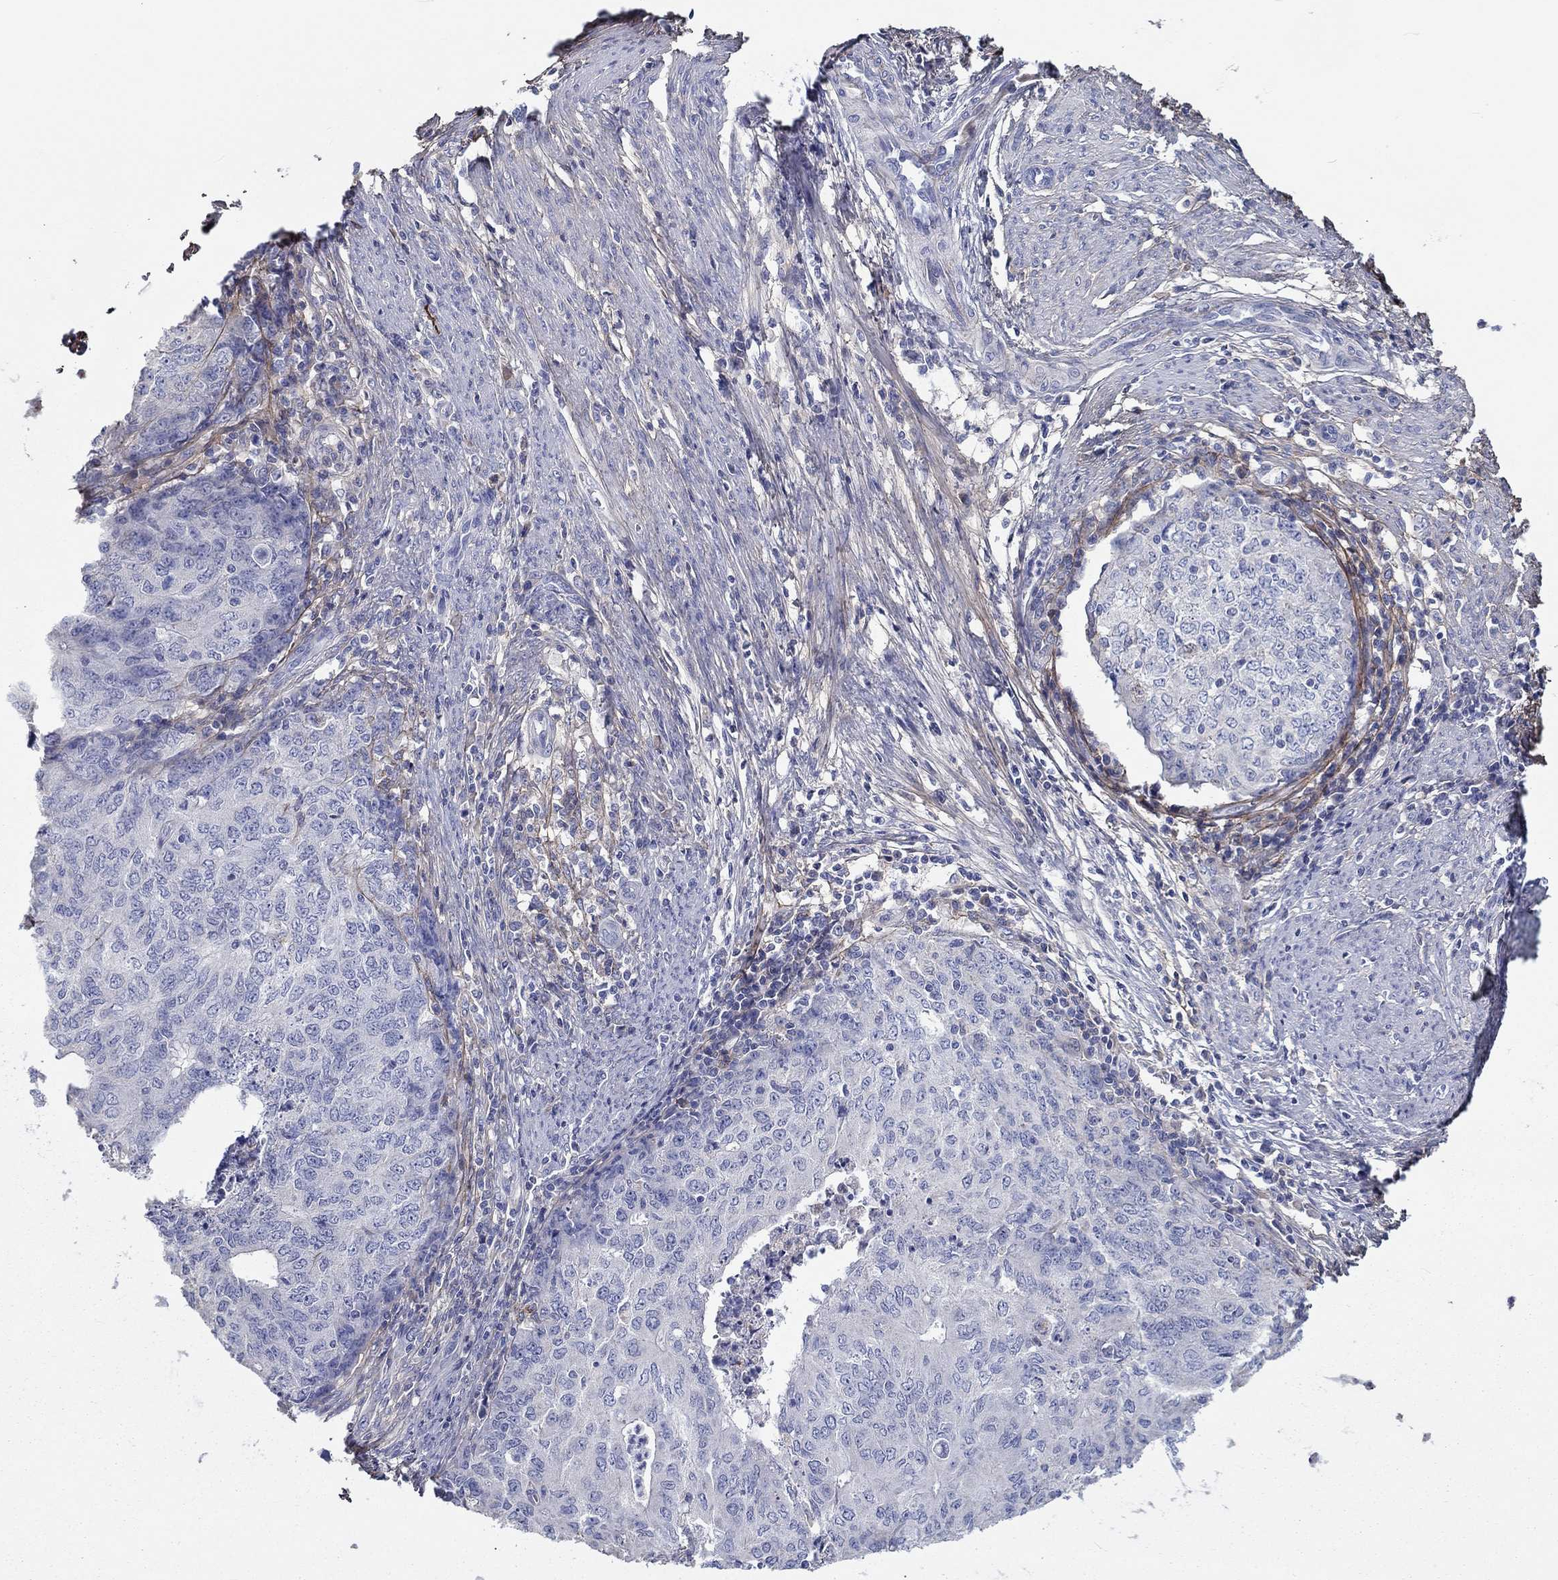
{"staining": {"intensity": "negative", "quantity": "none", "location": "none"}, "tissue": "endometrial cancer", "cell_type": "Tumor cells", "image_type": "cancer", "snomed": [{"axis": "morphology", "description": "Adenocarcinoma, NOS"}, {"axis": "topography", "description": "Endometrium"}], "caption": "IHC photomicrograph of human adenocarcinoma (endometrial) stained for a protein (brown), which shows no expression in tumor cells.", "gene": "TGFBI", "patient": {"sex": "female", "age": 82}}